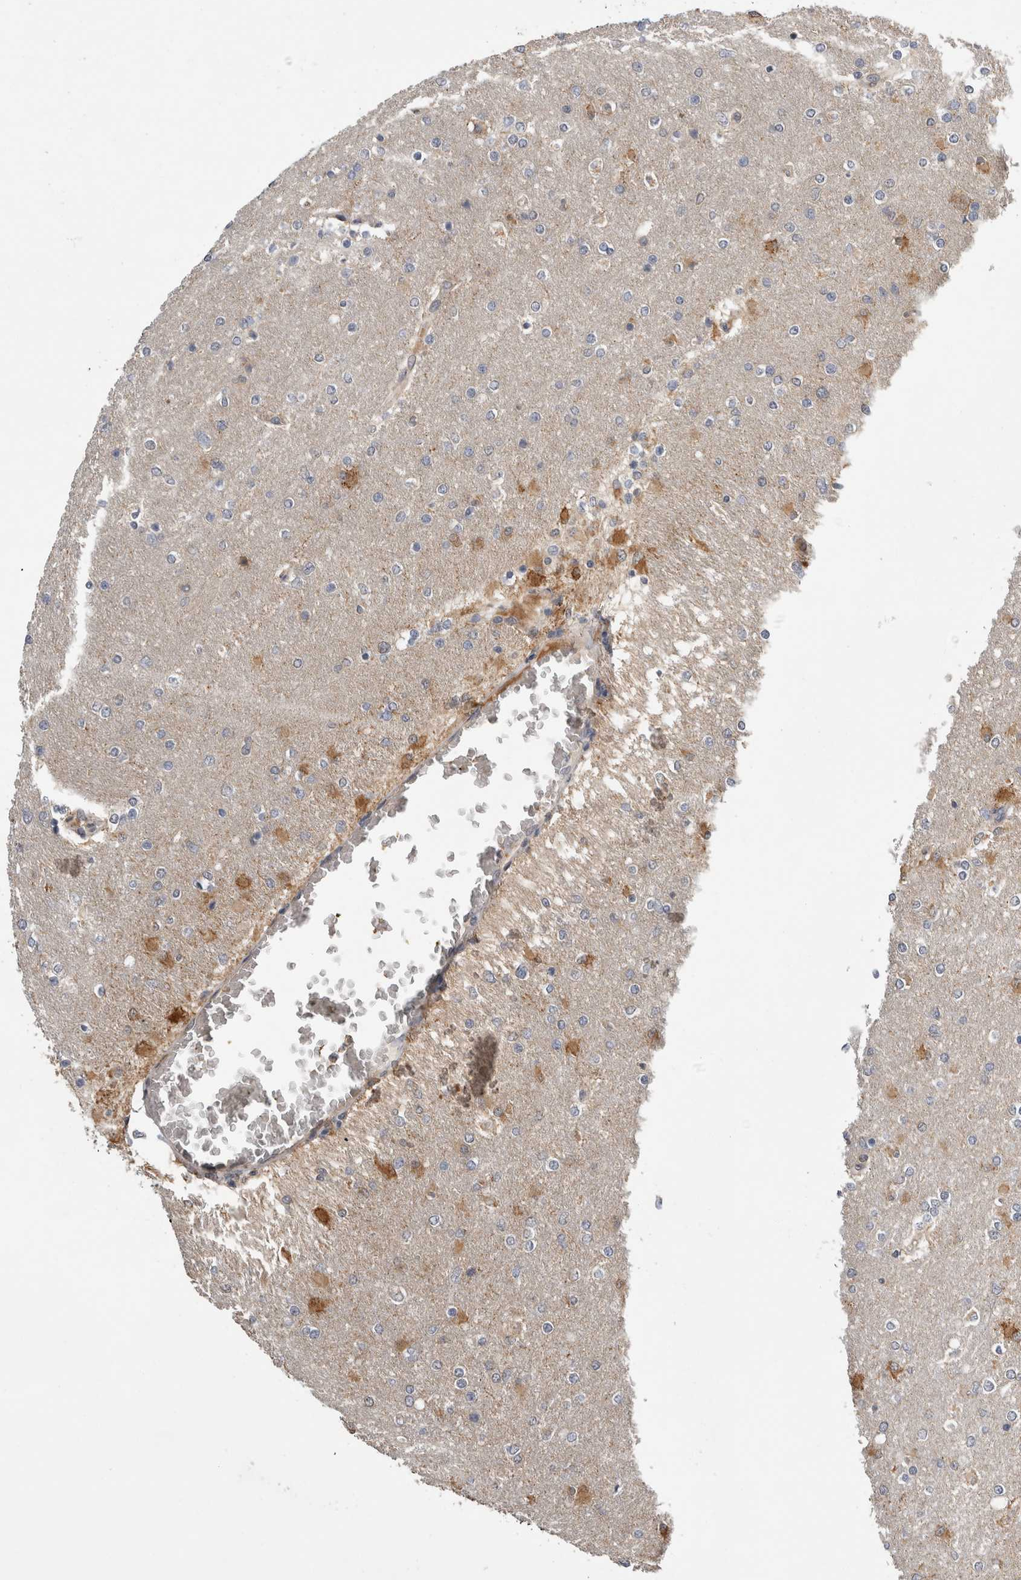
{"staining": {"intensity": "moderate", "quantity": "<25%", "location": "cytoplasmic/membranous"}, "tissue": "glioma", "cell_type": "Tumor cells", "image_type": "cancer", "snomed": [{"axis": "morphology", "description": "Glioma, malignant, High grade"}, {"axis": "topography", "description": "Cerebral cortex"}], "caption": "Immunohistochemistry (IHC) (DAB) staining of glioma displays moderate cytoplasmic/membranous protein expression in approximately <25% of tumor cells.", "gene": "APOL2", "patient": {"sex": "female", "age": 36}}